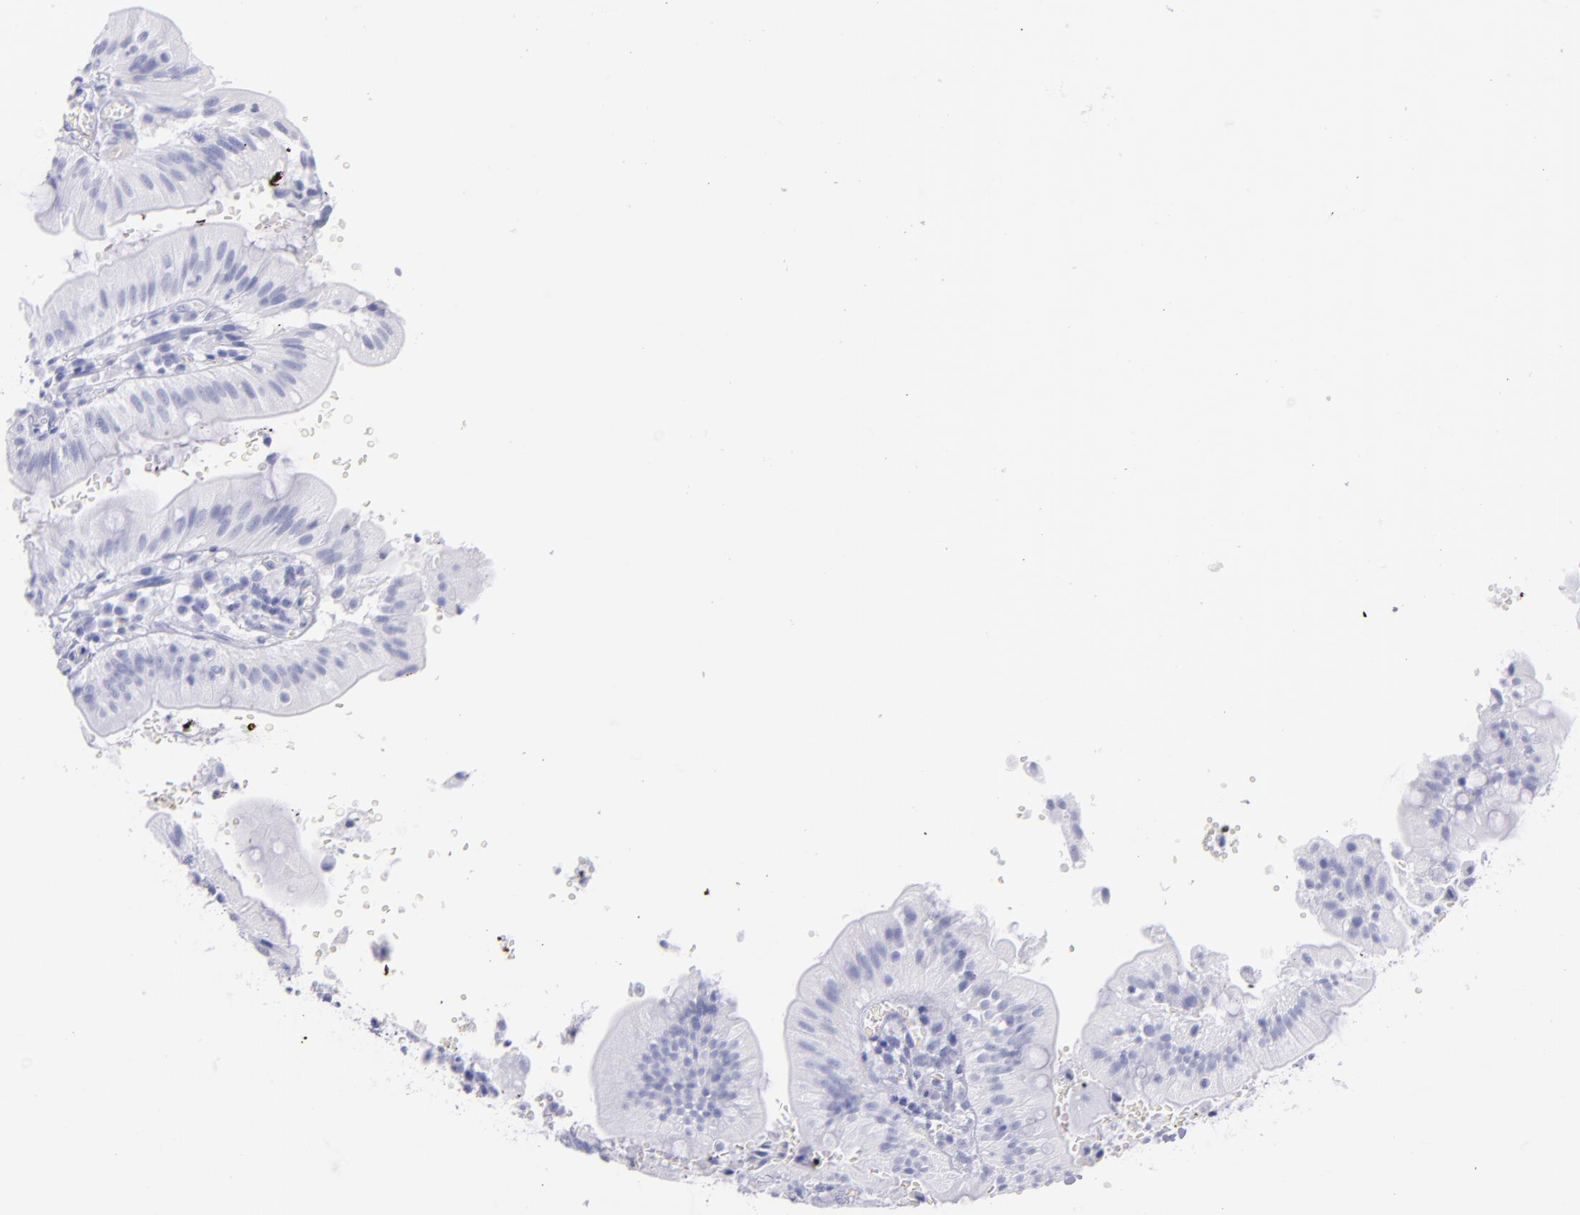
{"staining": {"intensity": "negative", "quantity": "none", "location": "none"}, "tissue": "small intestine", "cell_type": "Glandular cells", "image_type": "normal", "snomed": [{"axis": "morphology", "description": "Normal tissue, NOS"}, {"axis": "topography", "description": "Small intestine"}], "caption": "Immunohistochemical staining of unremarkable small intestine shows no significant expression in glandular cells.", "gene": "SFTPB", "patient": {"sex": "male", "age": 71}}